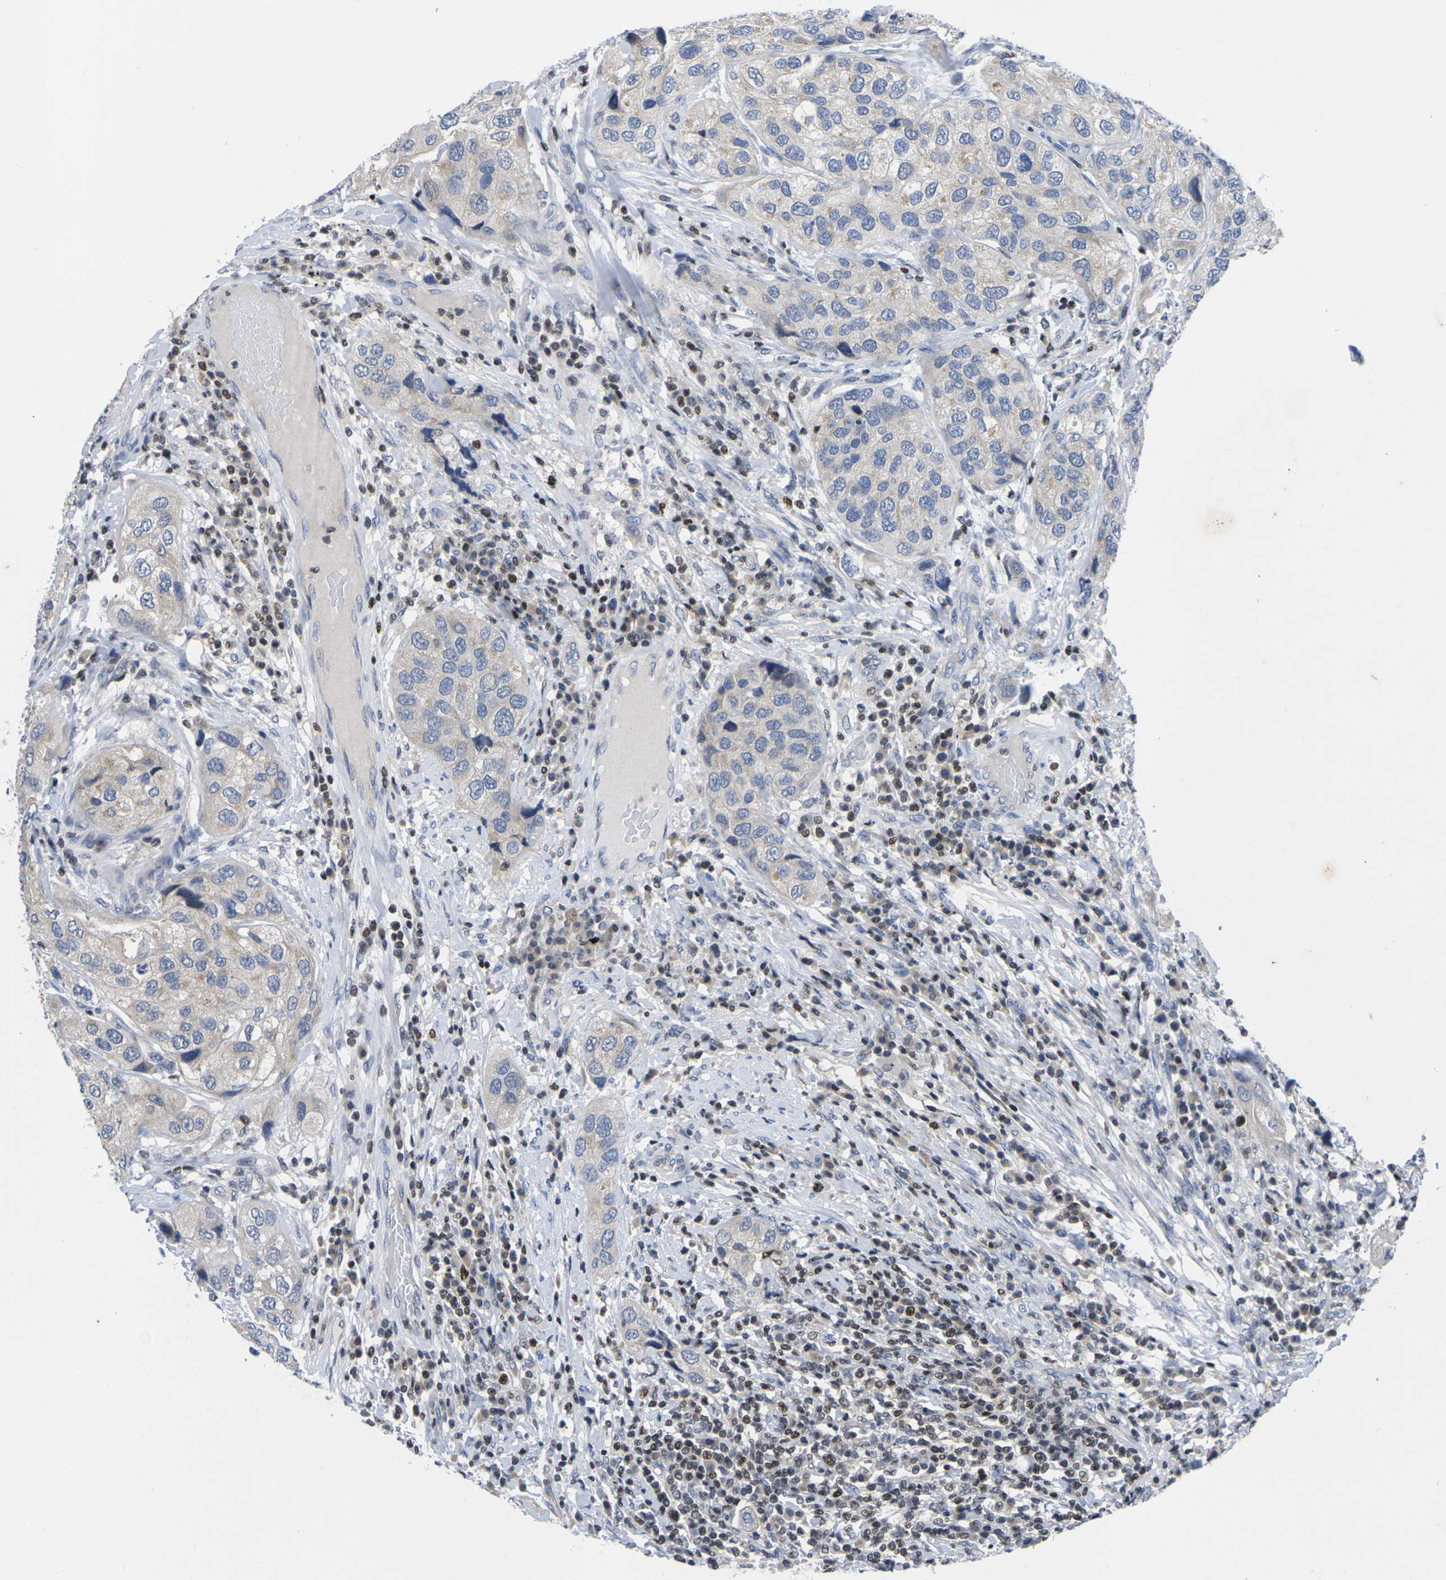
{"staining": {"intensity": "weak", "quantity": "<25%", "location": "cytoplasmic/membranous"}, "tissue": "urothelial cancer", "cell_type": "Tumor cells", "image_type": "cancer", "snomed": [{"axis": "morphology", "description": "Urothelial carcinoma, High grade"}, {"axis": "topography", "description": "Urinary bladder"}], "caption": "The IHC micrograph has no significant staining in tumor cells of high-grade urothelial carcinoma tissue.", "gene": "IKZF1", "patient": {"sex": "female", "age": 64}}